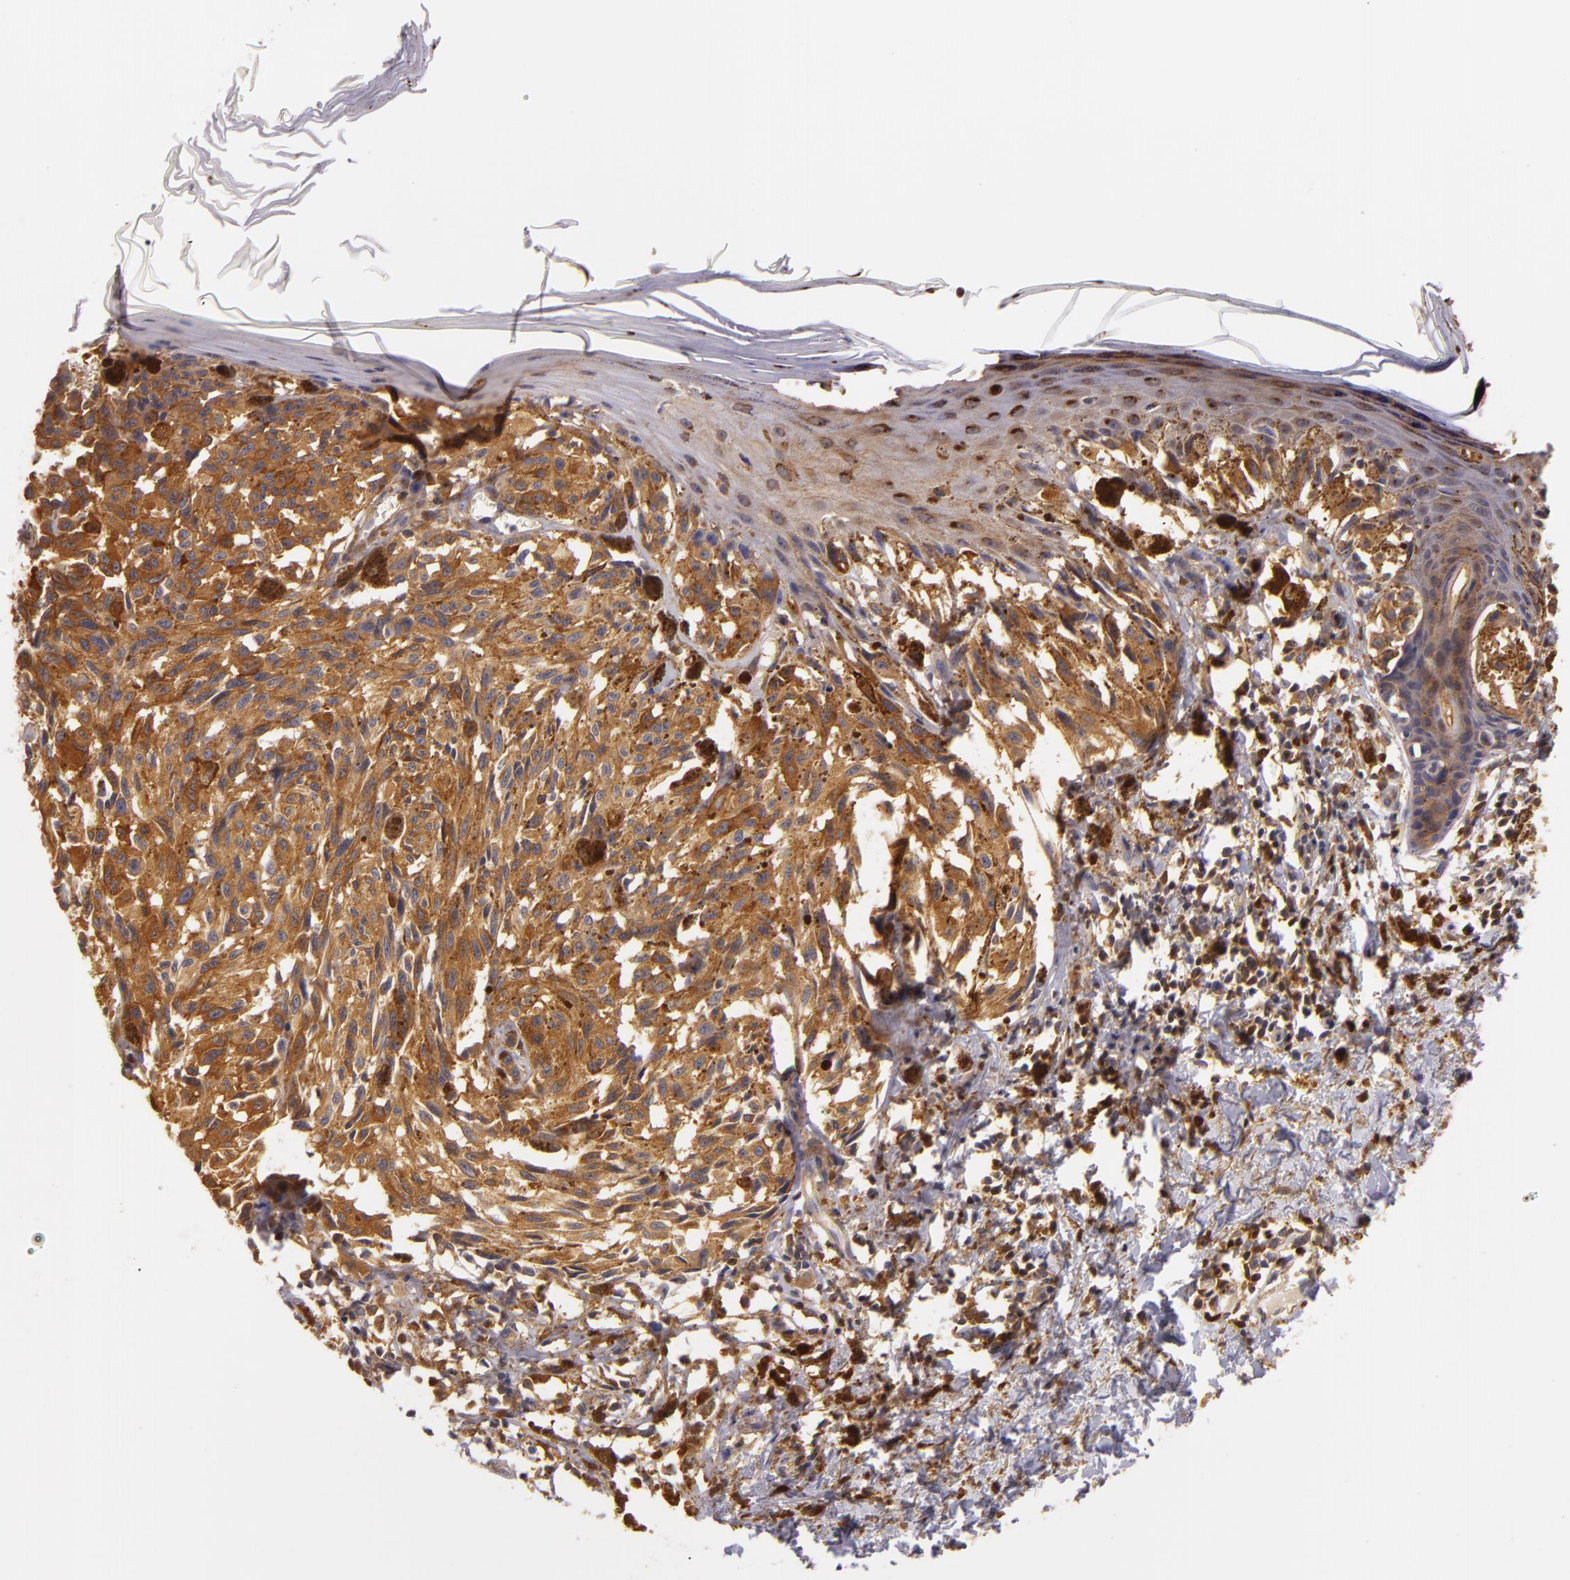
{"staining": {"intensity": "strong", "quantity": ">75%", "location": "cytoplasmic/membranous"}, "tissue": "melanoma", "cell_type": "Tumor cells", "image_type": "cancer", "snomed": [{"axis": "morphology", "description": "Malignant melanoma, NOS"}, {"axis": "topography", "description": "Skin"}], "caption": "Melanoma tissue demonstrates strong cytoplasmic/membranous positivity in approximately >75% of tumor cells Ihc stains the protein in brown and the nuclei are stained blue.", "gene": "TOM1", "patient": {"sex": "female", "age": 72}}